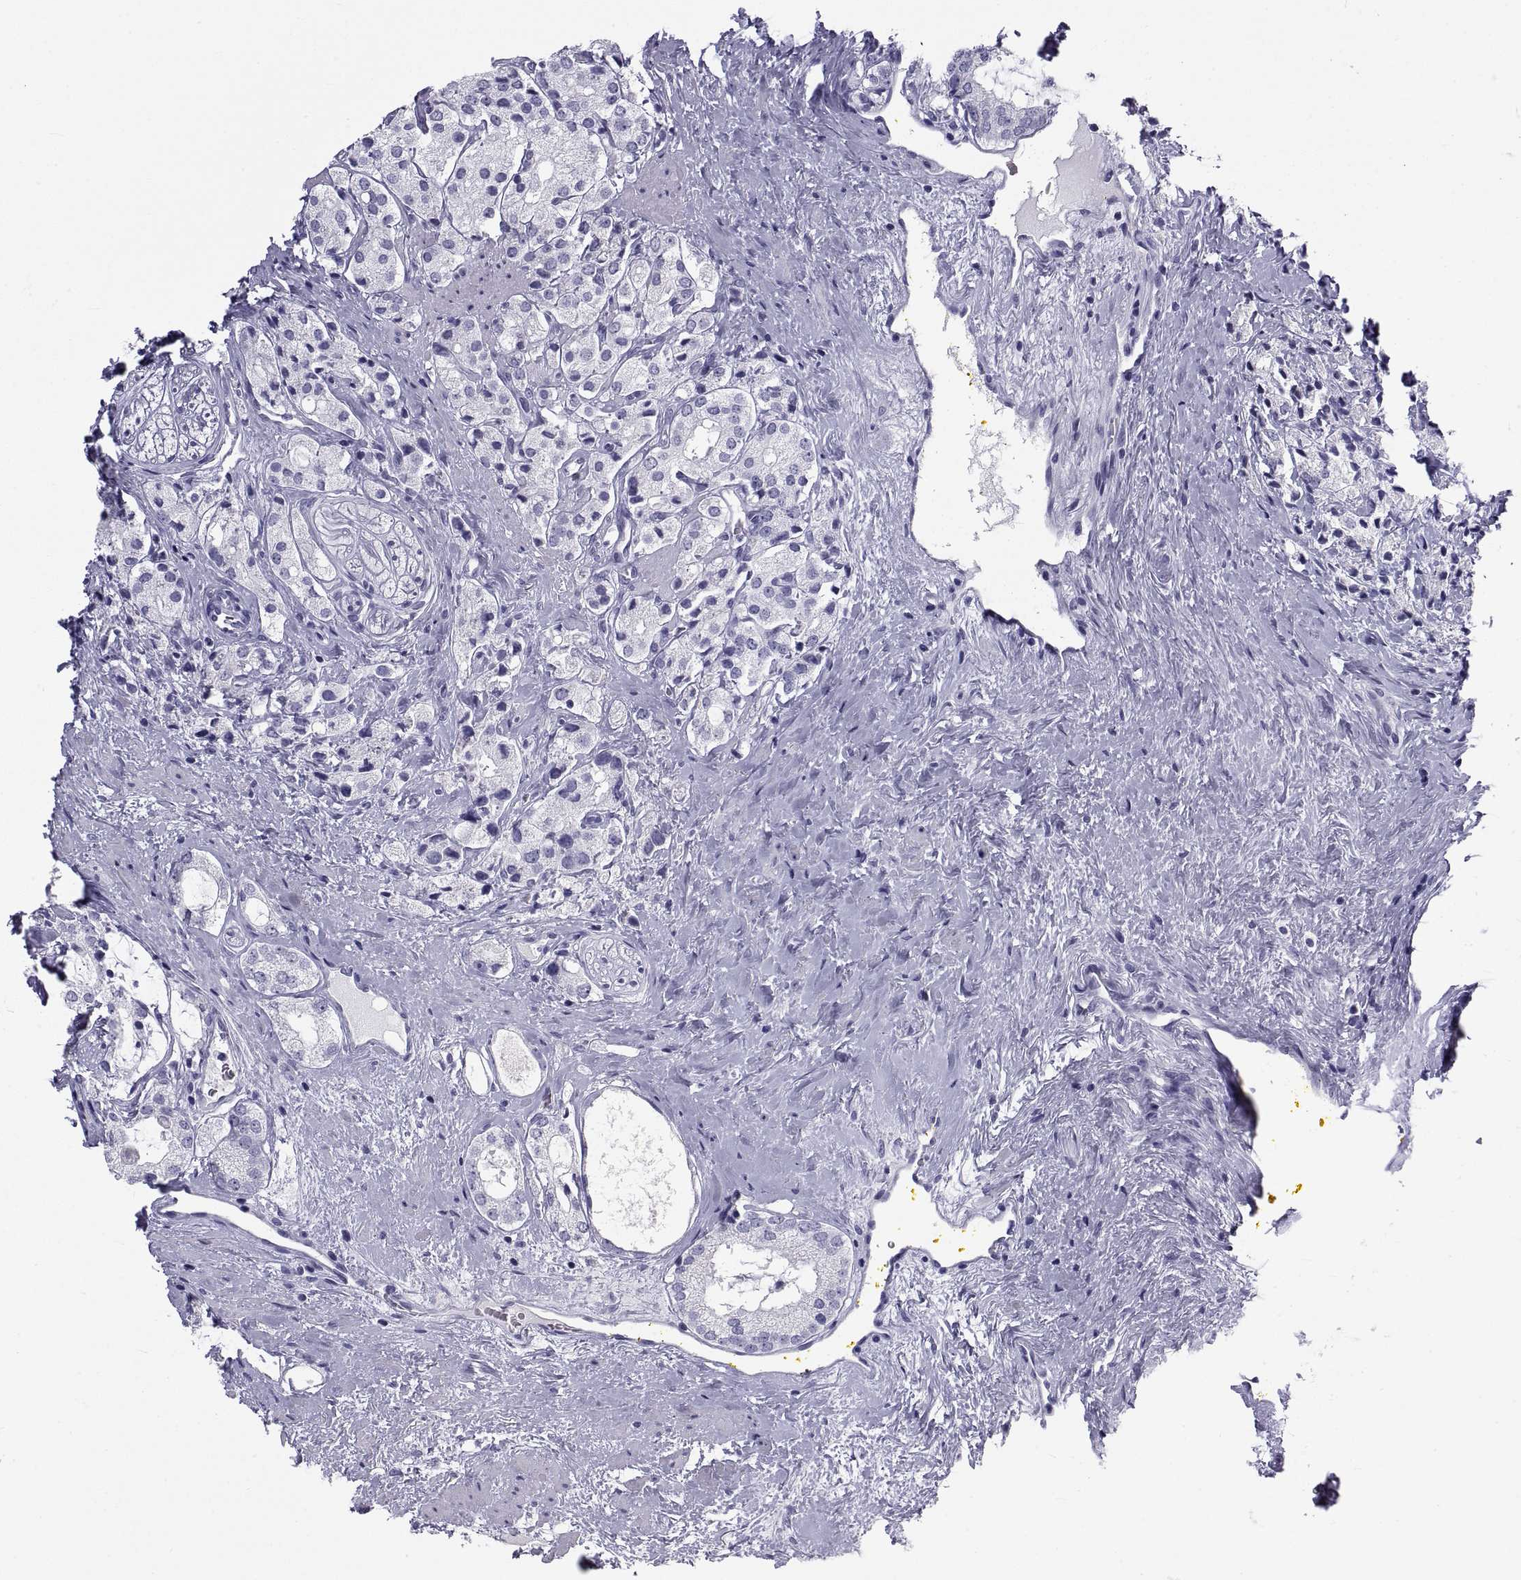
{"staining": {"intensity": "negative", "quantity": "none", "location": "none"}, "tissue": "prostate cancer", "cell_type": "Tumor cells", "image_type": "cancer", "snomed": [{"axis": "morphology", "description": "Adenocarcinoma, NOS"}, {"axis": "topography", "description": "Prostate"}], "caption": "Tumor cells show no significant protein positivity in prostate adenocarcinoma.", "gene": "NPTX2", "patient": {"sex": "male", "age": 66}}